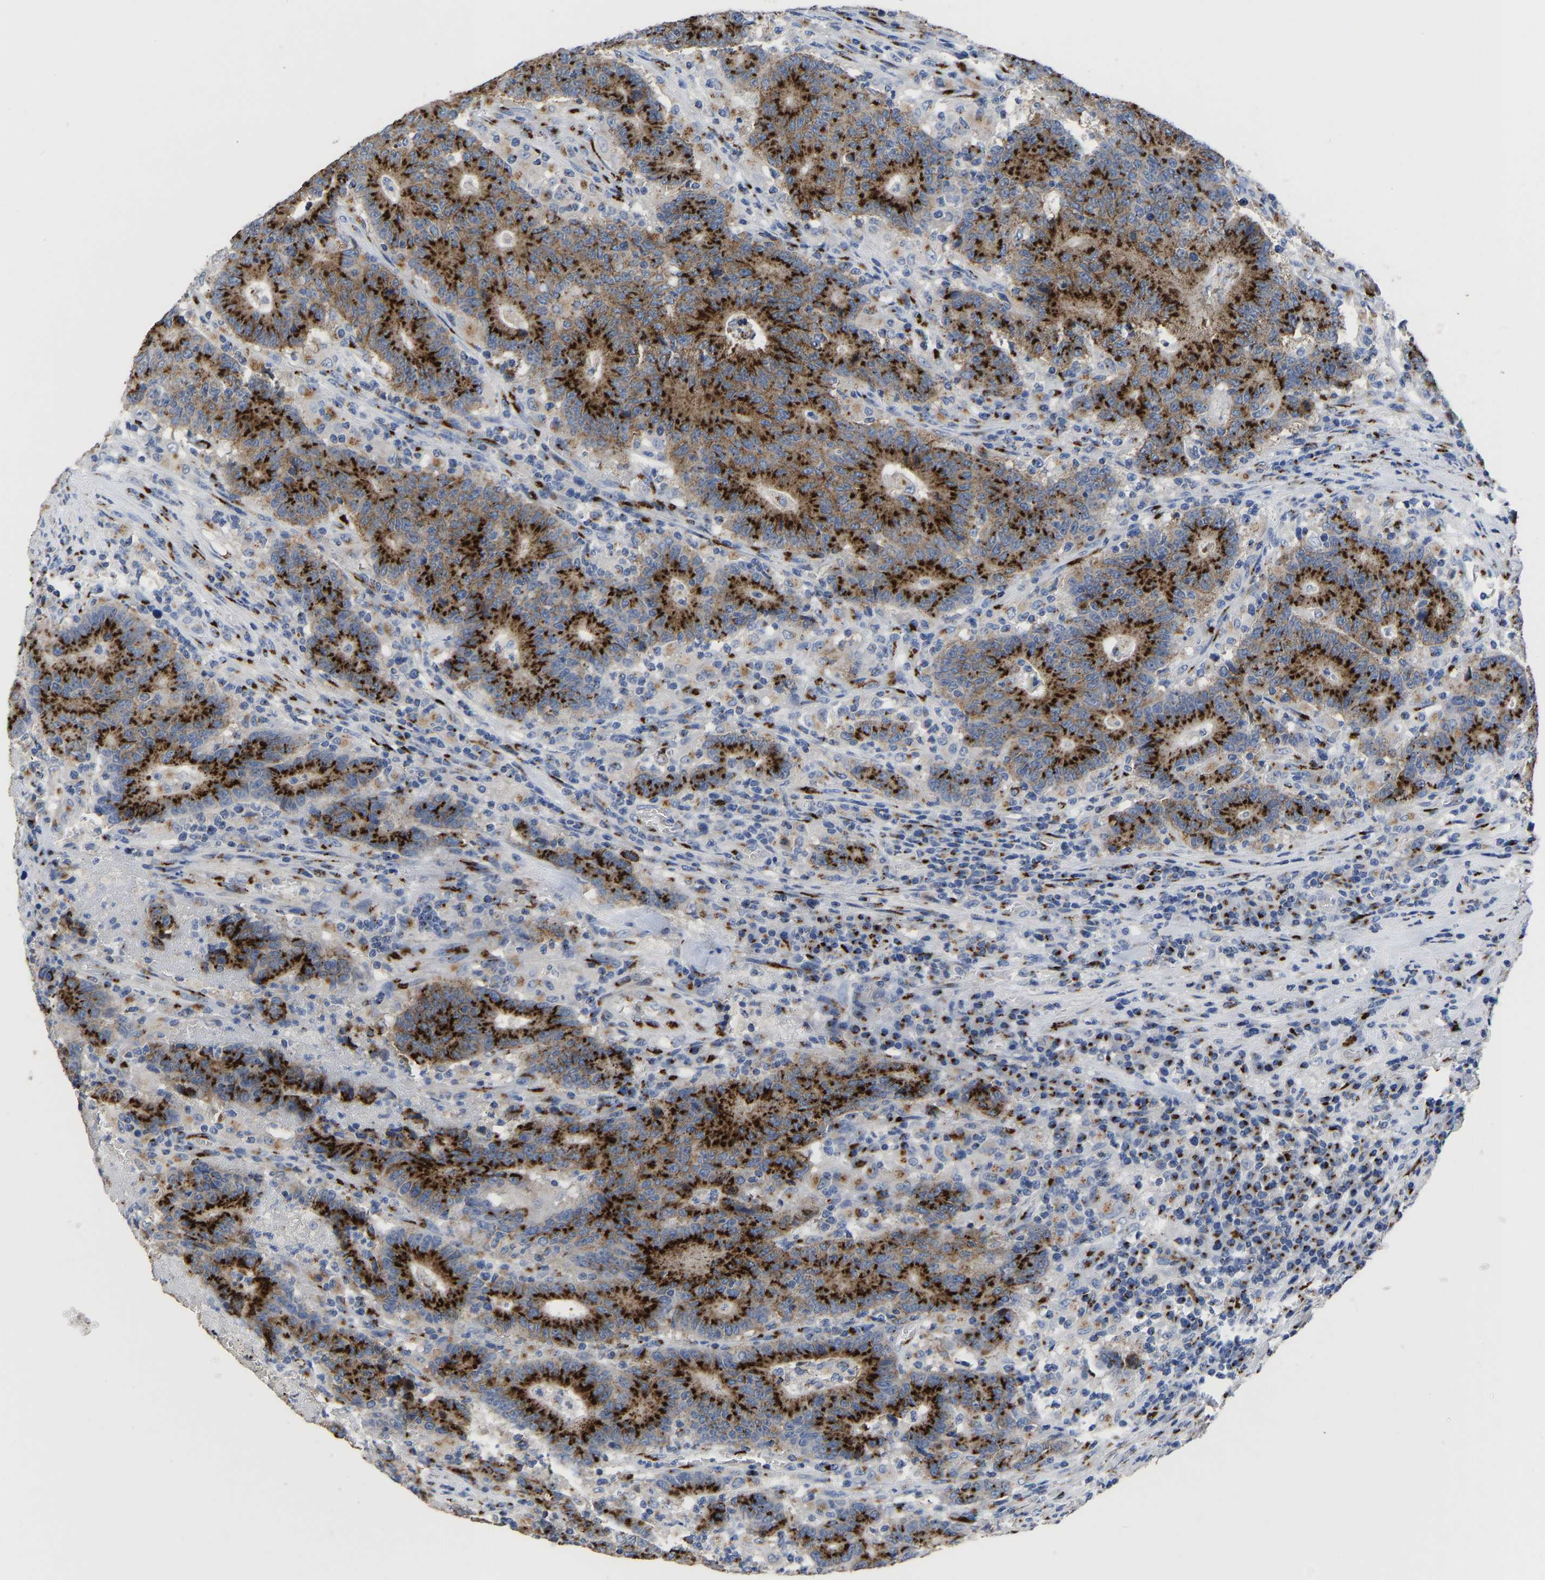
{"staining": {"intensity": "strong", "quantity": ">75%", "location": "cytoplasmic/membranous"}, "tissue": "colorectal cancer", "cell_type": "Tumor cells", "image_type": "cancer", "snomed": [{"axis": "morphology", "description": "Normal tissue, NOS"}, {"axis": "morphology", "description": "Adenocarcinoma, NOS"}, {"axis": "topography", "description": "Colon"}], "caption": "Tumor cells demonstrate strong cytoplasmic/membranous staining in approximately >75% of cells in colorectal adenocarcinoma. (IHC, brightfield microscopy, high magnification).", "gene": "TMEM87A", "patient": {"sex": "female", "age": 75}}